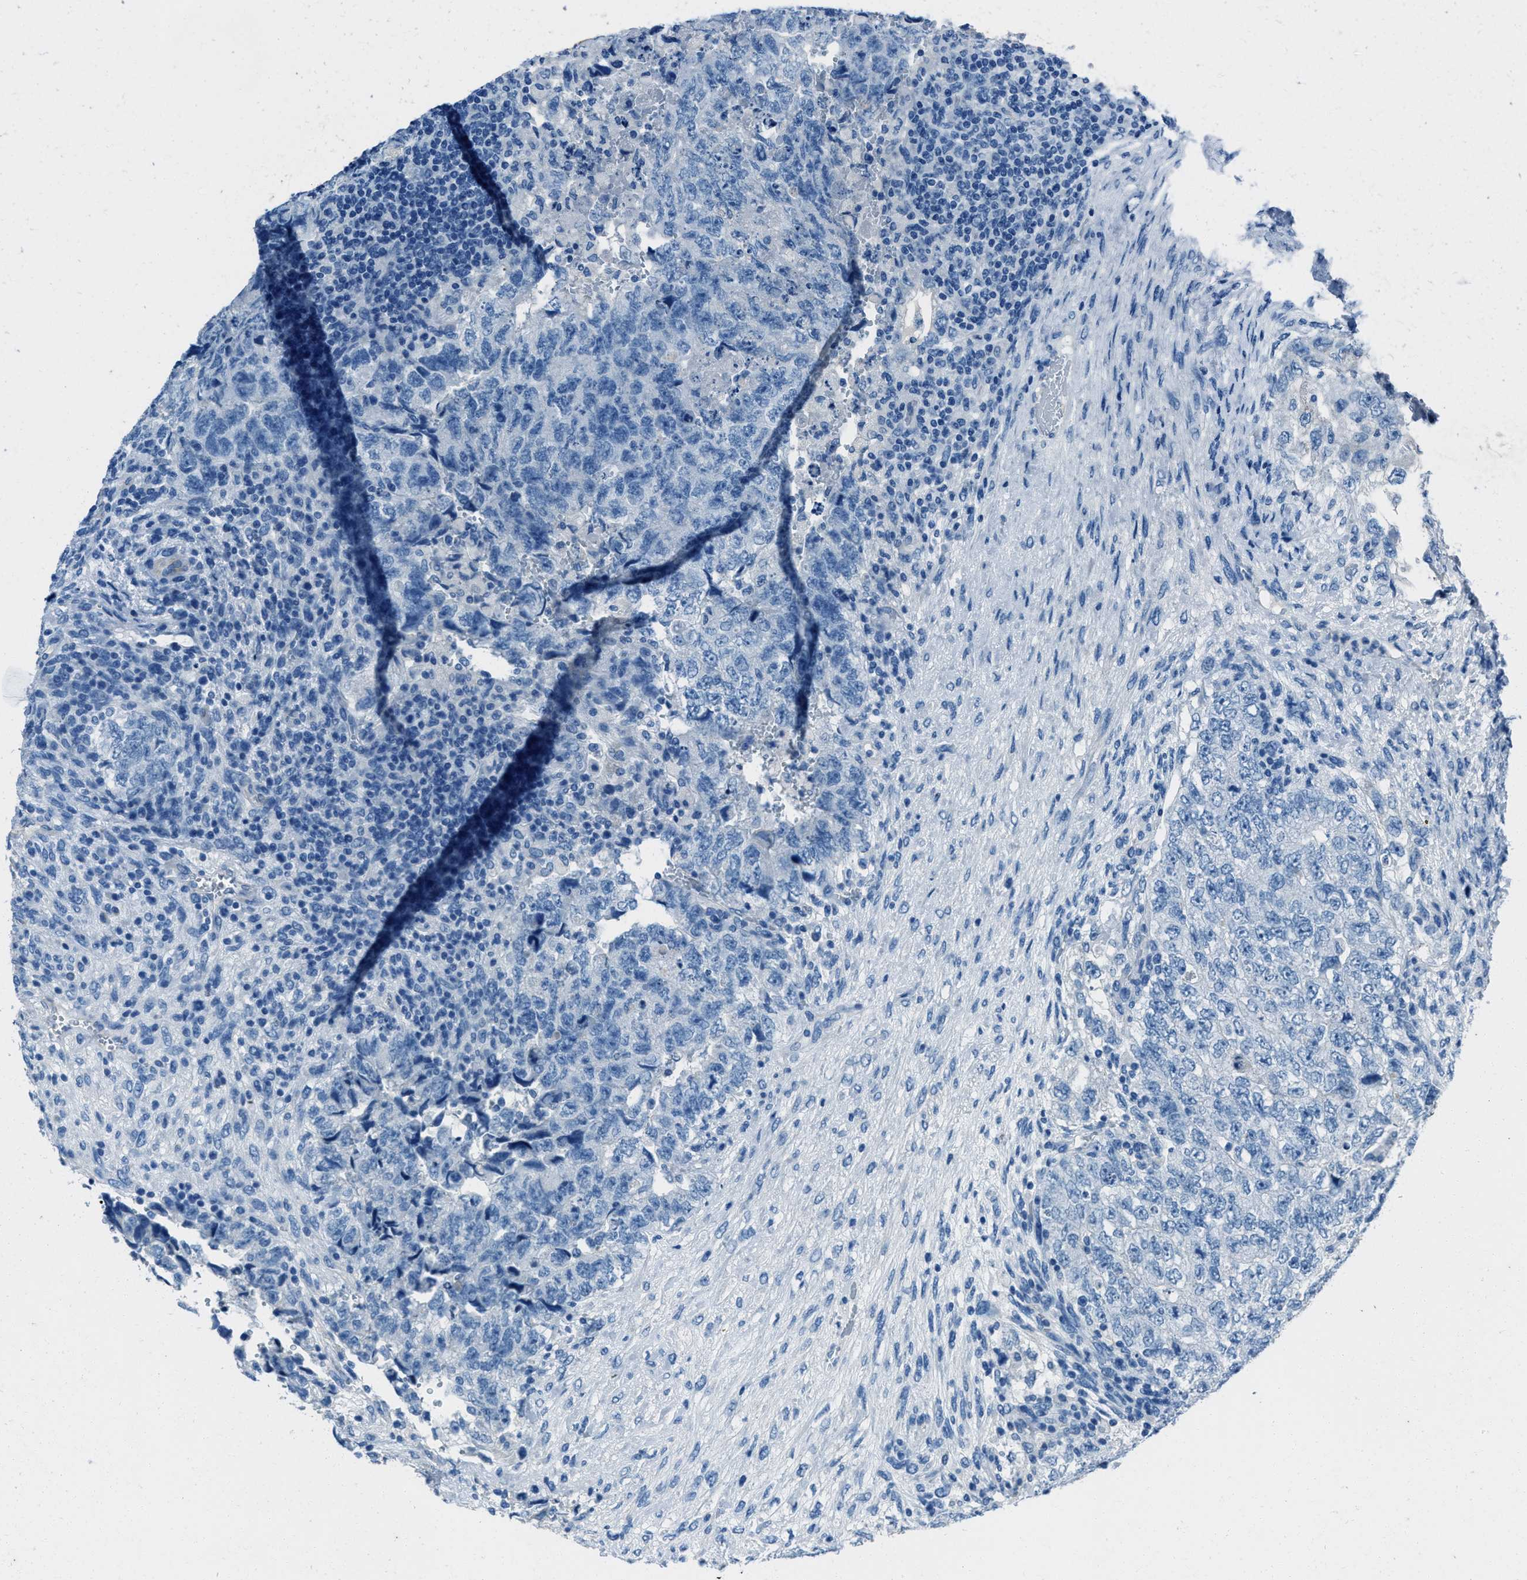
{"staining": {"intensity": "negative", "quantity": "none", "location": "none"}, "tissue": "testis cancer", "cell_type": "Tumor cells", "image_type": "cancer", "snomed": [{"axis": "morphology", "description": "Carcinoma, Embryonal, NOS"}, {"axis": "topography", "description": "Testis"}], "caption": "High power microscopy histopathology image of an IHC histopathology image of testis cancer, revealing no significant positivity in tumor cells.", "gene": "AMACR", "patient": {"sex": "male", "age": 36}}